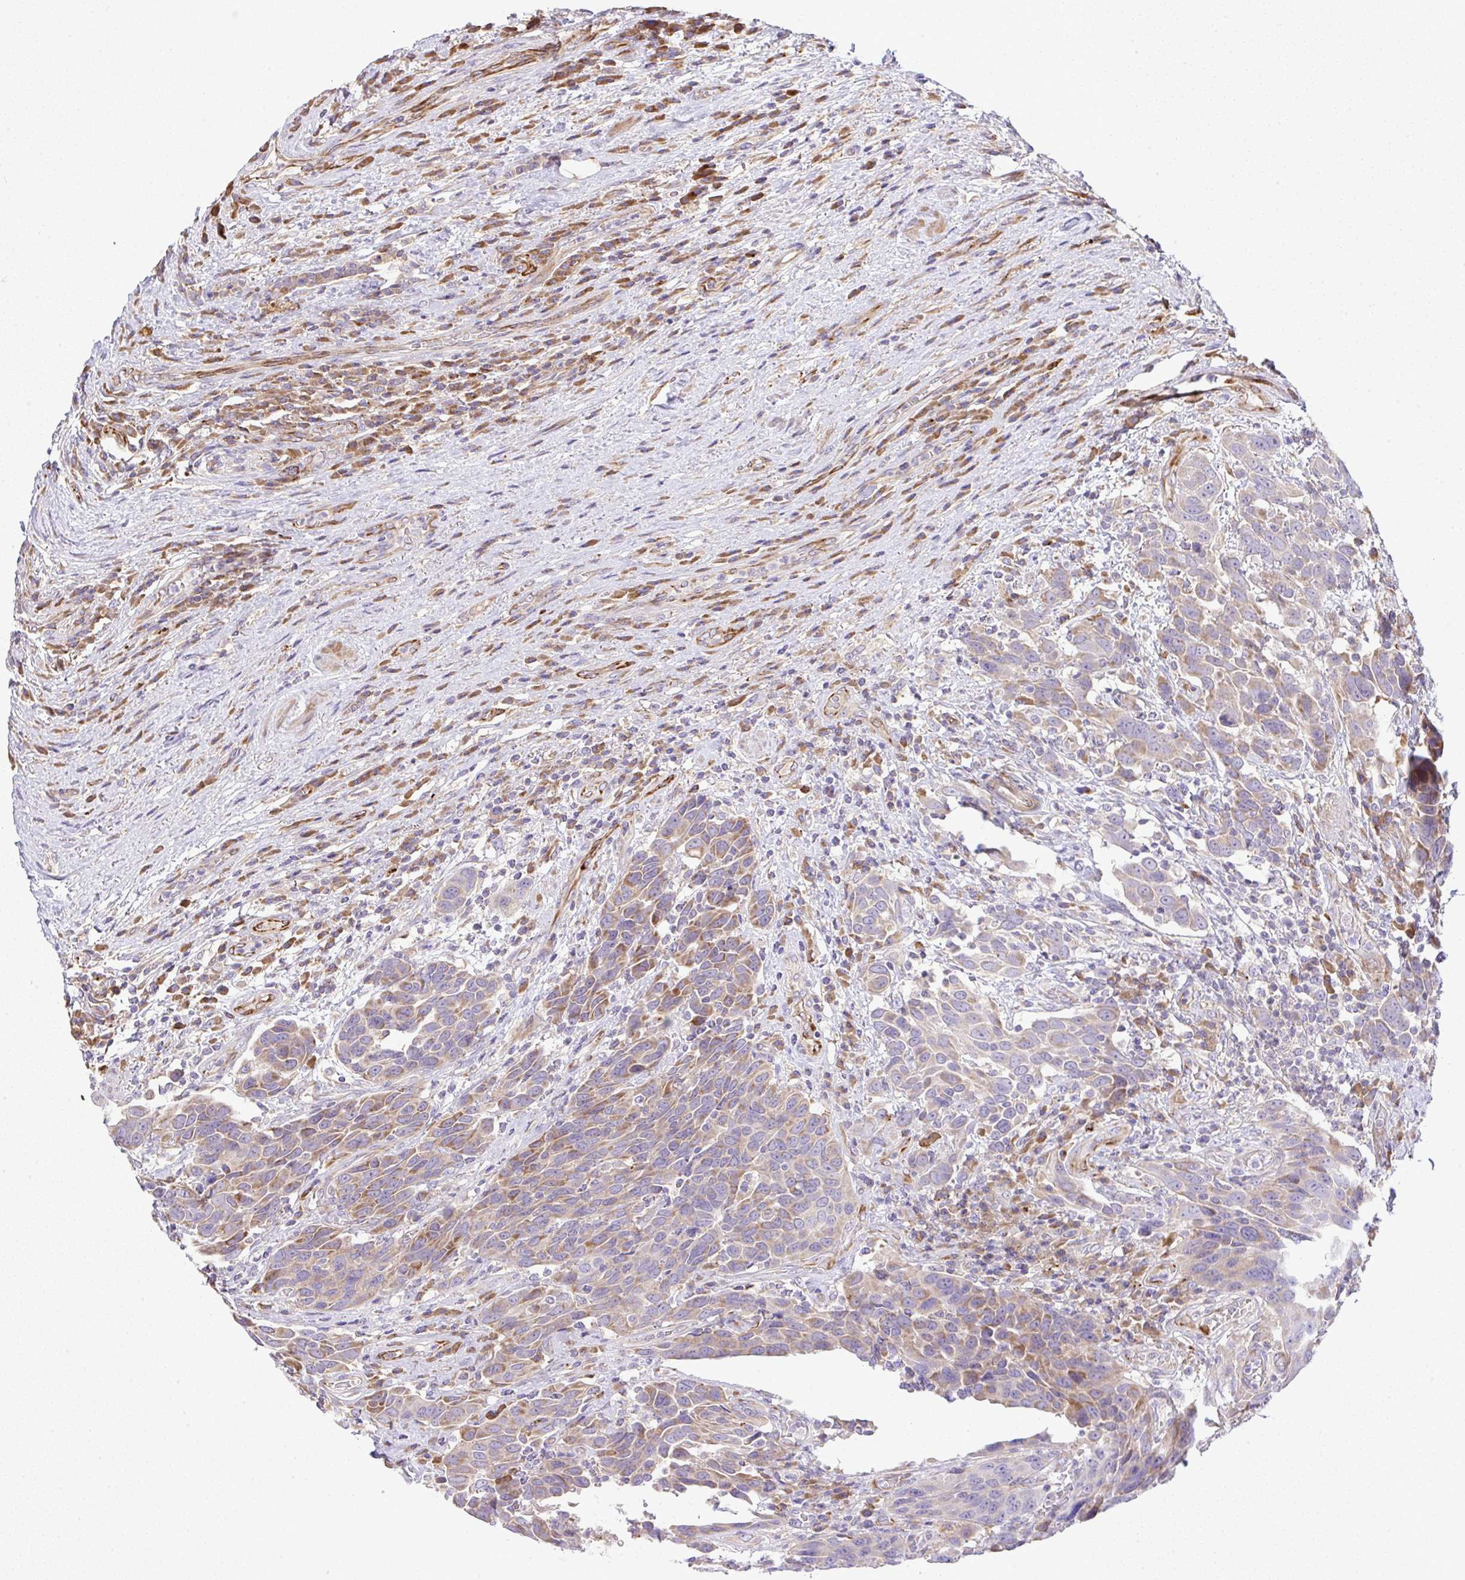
{"staining": {"intensity": "moderate", "quantity": "25%-75%", "location": "cytoplasmic/membranous"}, "tissue": "urothelial cancer", "cell_type": "Tumor cells", "image_type": "cancer", "snomed": [{"axis": "morphology", "description": "Urothelial carcinoma, High grade"}, {"axis": "topography", "description": "Urinary bladder"}], "caption": "Tumor cells demonstrate medium levels of moderate cytoplasmic/membranous expression in about 25%-75% of cells in urothelial cancer.", "gene": "GRID2", "patient": {"sex": "female", "age": 70}}